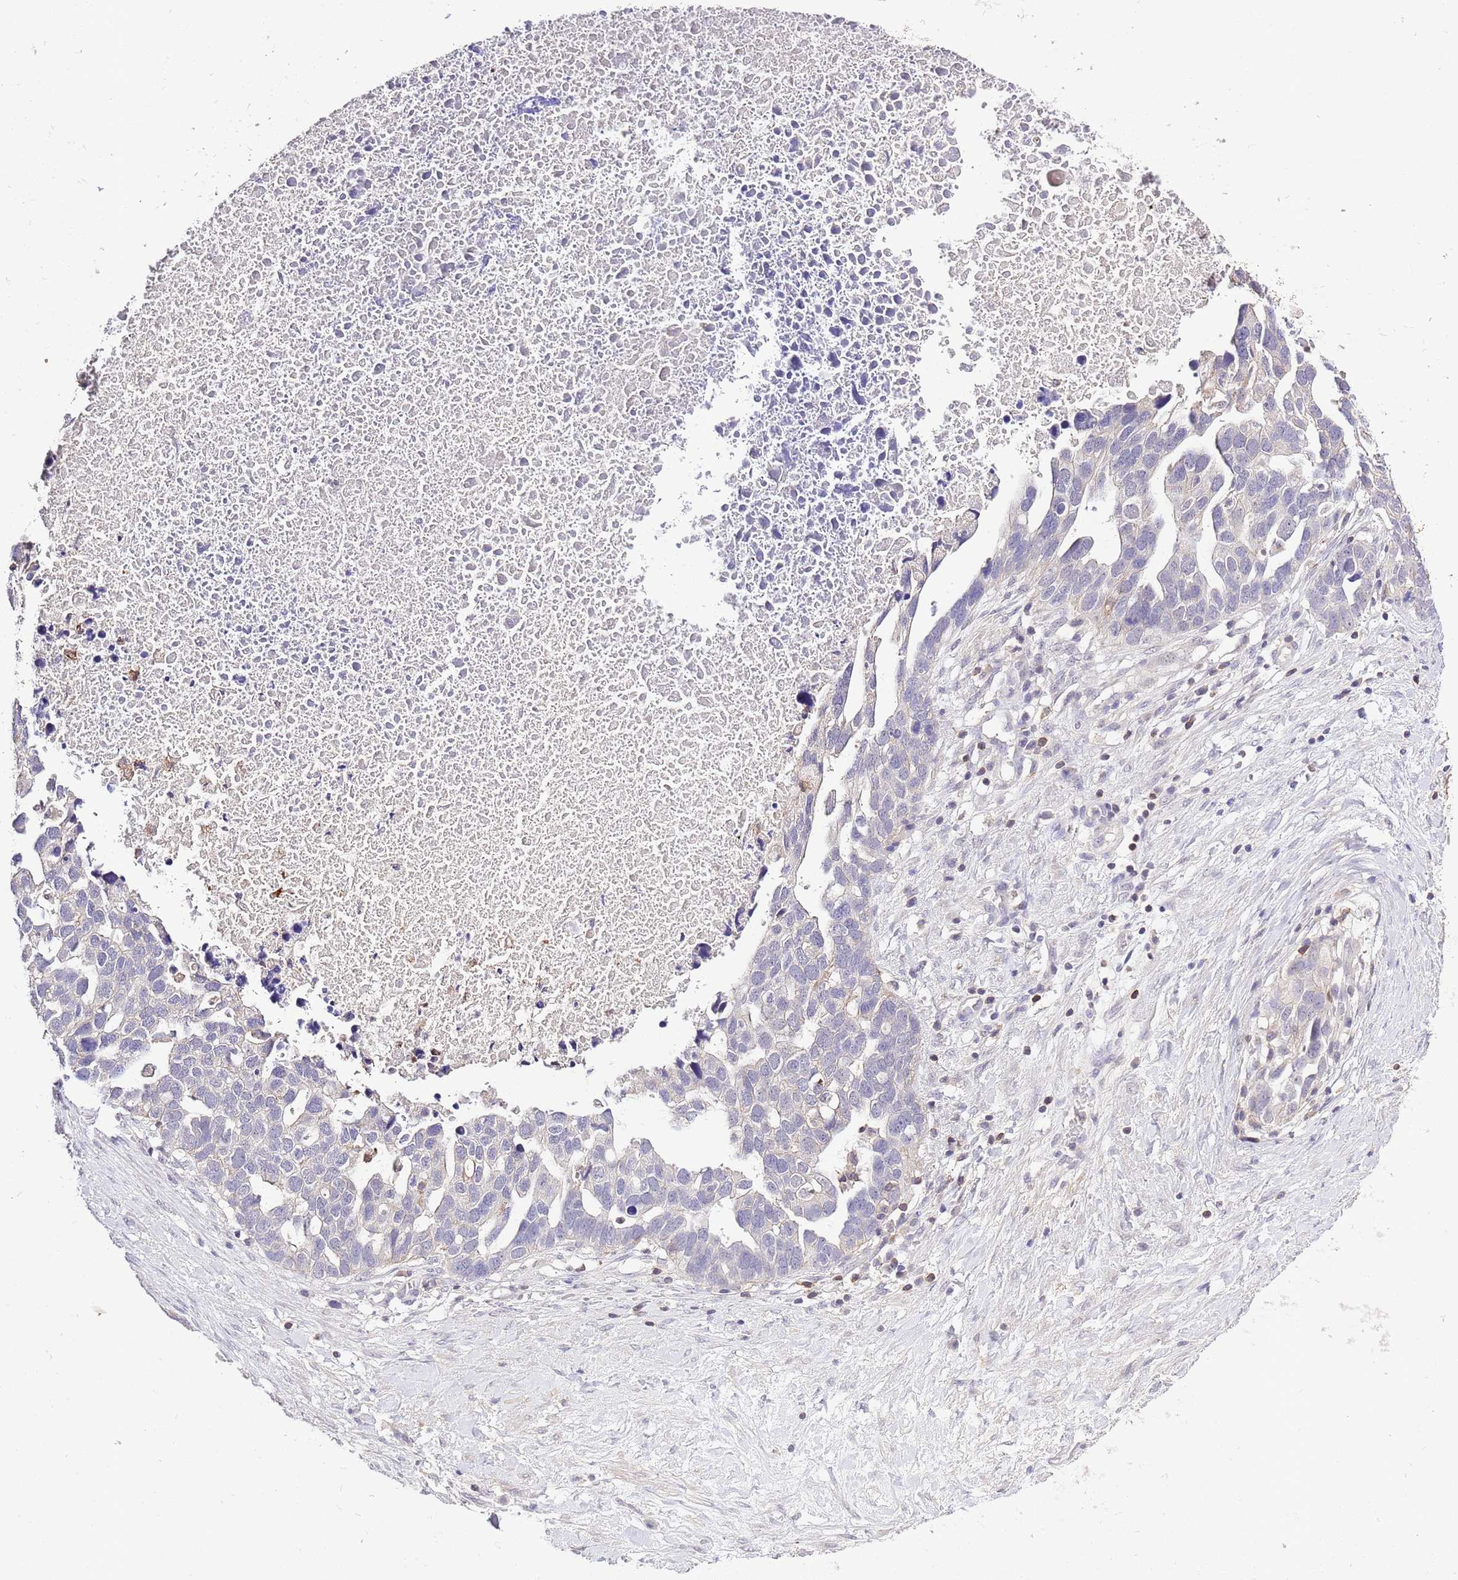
{"staining": {"intensity": "negative", "quantity": "none", "location": "none"}, "tissue": "ovarian cancer", "cell_type": "Tumor cells", "image_type": "cancer", "snomed": [{"axis": "morphology", "description": "Cystadenocarcinoma, serous, NOS"}, {"axis": "topography", "description": "Ovary"}], "caption": "The immunohistochemistry (IHC) photomicrograph has no significant positivity in tumor cells of ovarian cancer (serous cystadenocarcinoma) tissue.", "gene": "EFHD1", "patient": {"sex": "female", "age": 54}}